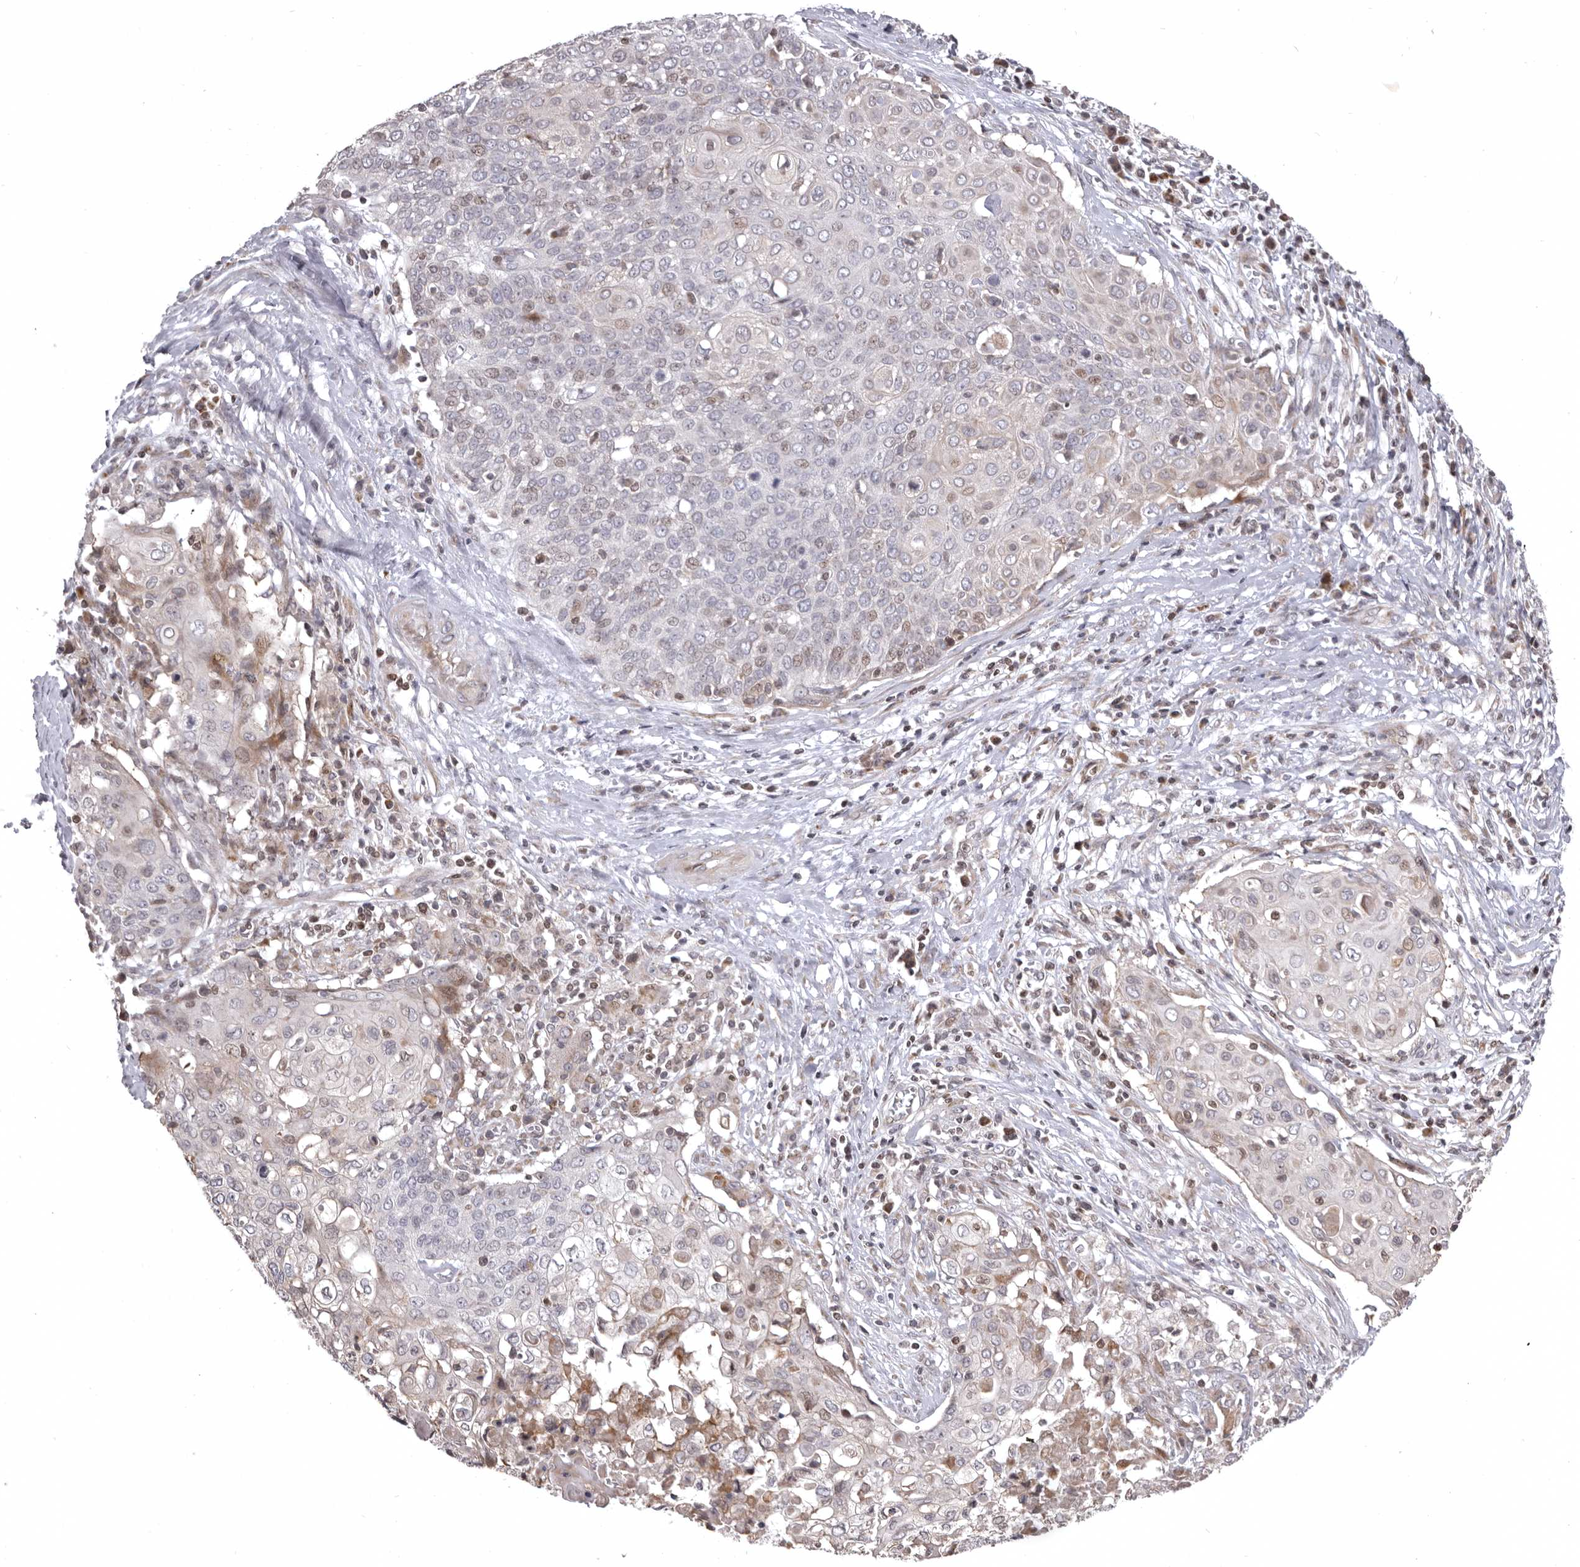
{"staining": {"intensity": "moderate", "quantity": "25%-75%", "location": "nuclear"}, "tissue": "cervical cancer", "cell_type": "Tumor cells", "image_type": "cancer", "snomed": [{"axis": "morphology", "description": "Squamous cell carcinoma, NOS"}, {"axis": "topography", "description": "Cervix"}], "caption": "Squamous cell carcinoma (cervical) was stained to show a protein in brown. There is medium levels of moderate nuclear positivity in approximately 25%-75% of tumor cells.", "gene": "AZIN1", "patient": {"sex": "female", "age": 39}}